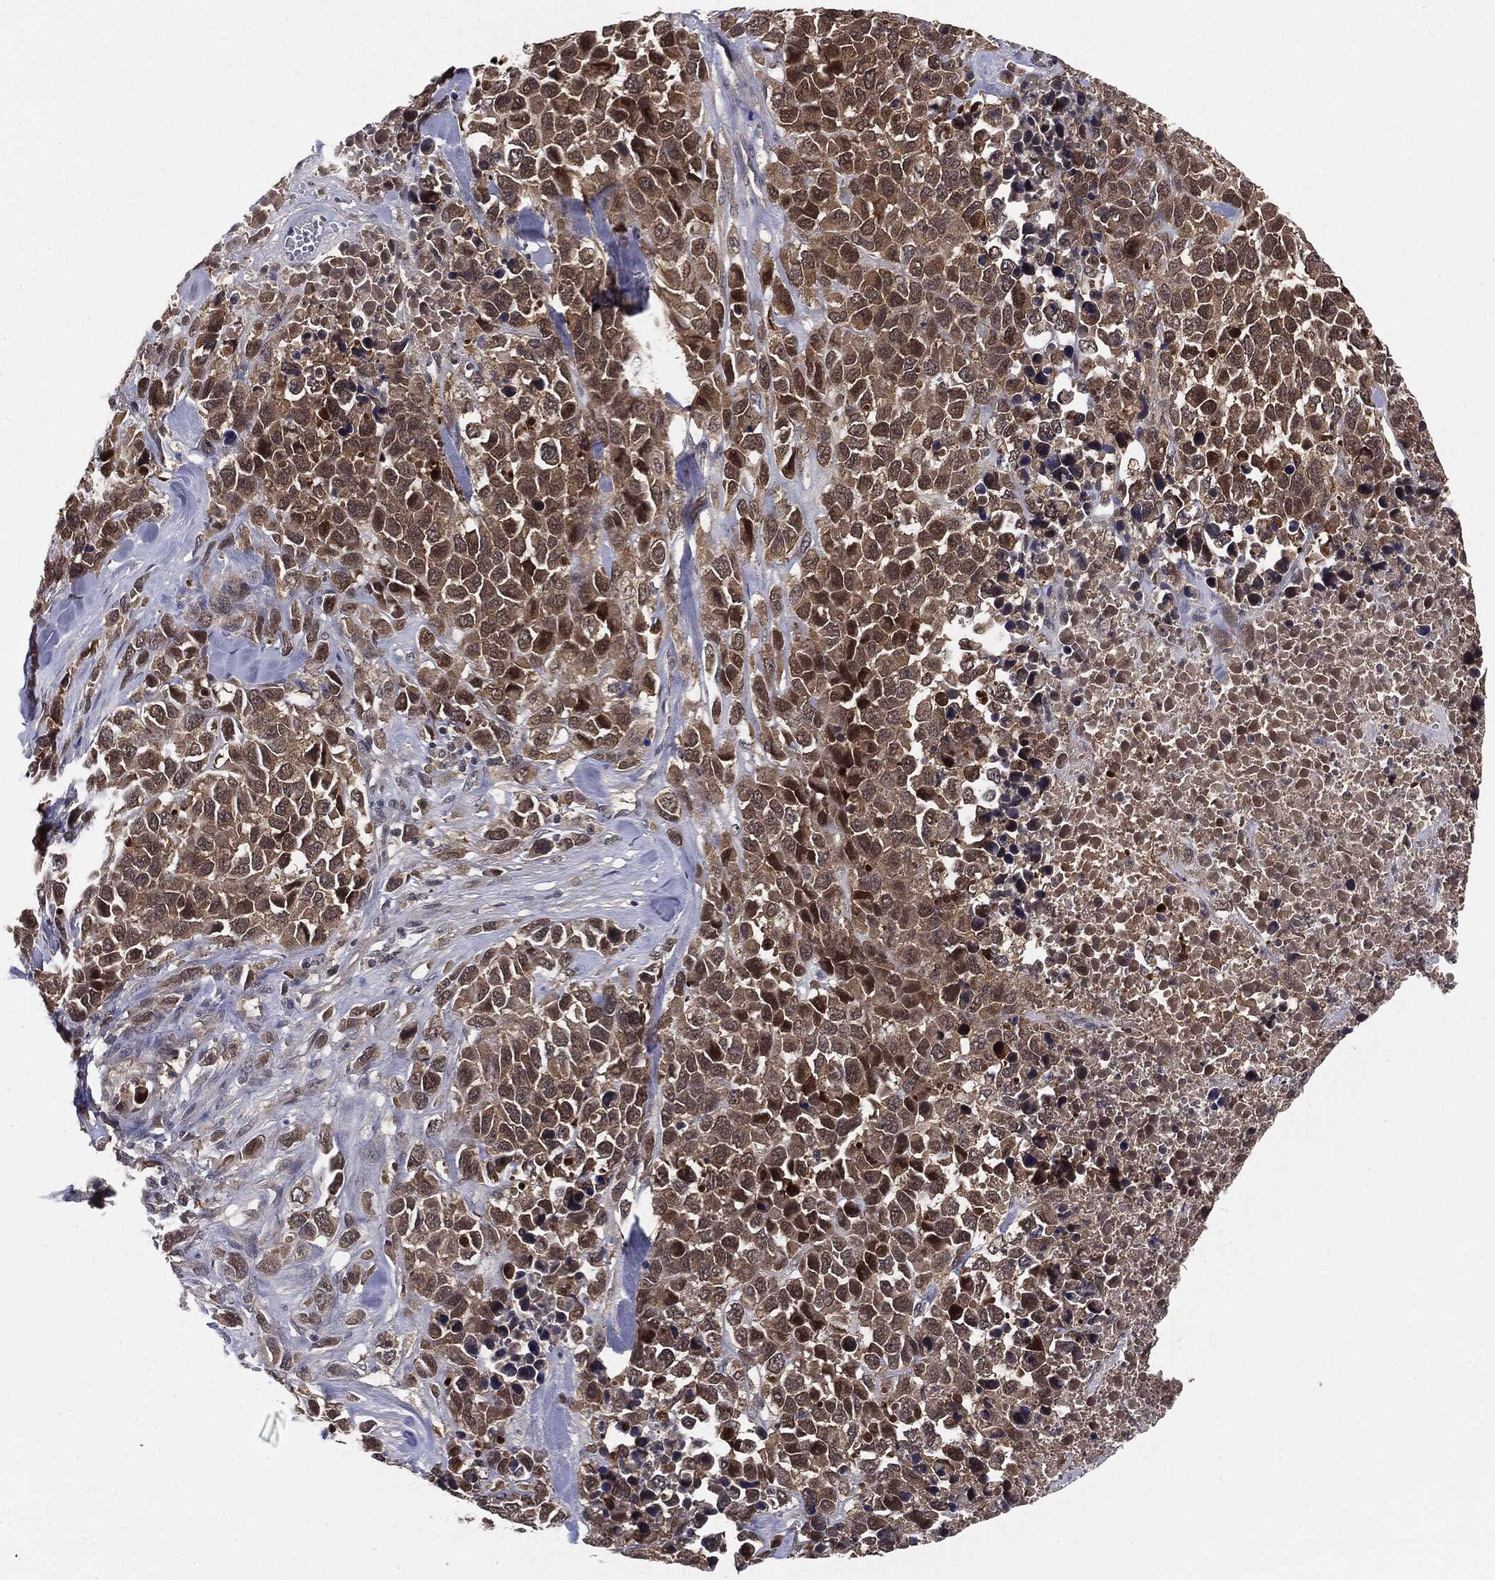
{"staining": {"intensity": "moderate", "quantity": ">75%", "location": "cytoplasmic/membranous"}, "tissue": "melanoma", "cell_type": "Tumor cells", "image_type": "cancer", "snomed": [{"axis": "morphology", "description": "Malignant melanoma, Metastatic site"}, {"axis": "topography", "description": "Skin"}], "caption": "An immunohistochemistry histopathology image of tumor tissue is shown. Protein staining in brown shows moderate cytoplasmic/membranous positivity in melanoma within tumor cells. The staining is performed using DAB brown chromogen to label protein expression. The nuclei are counter-stained blue using hematoxylin.", "gene": "KRT7", "patient": {"sex": "male", "age": 84}}